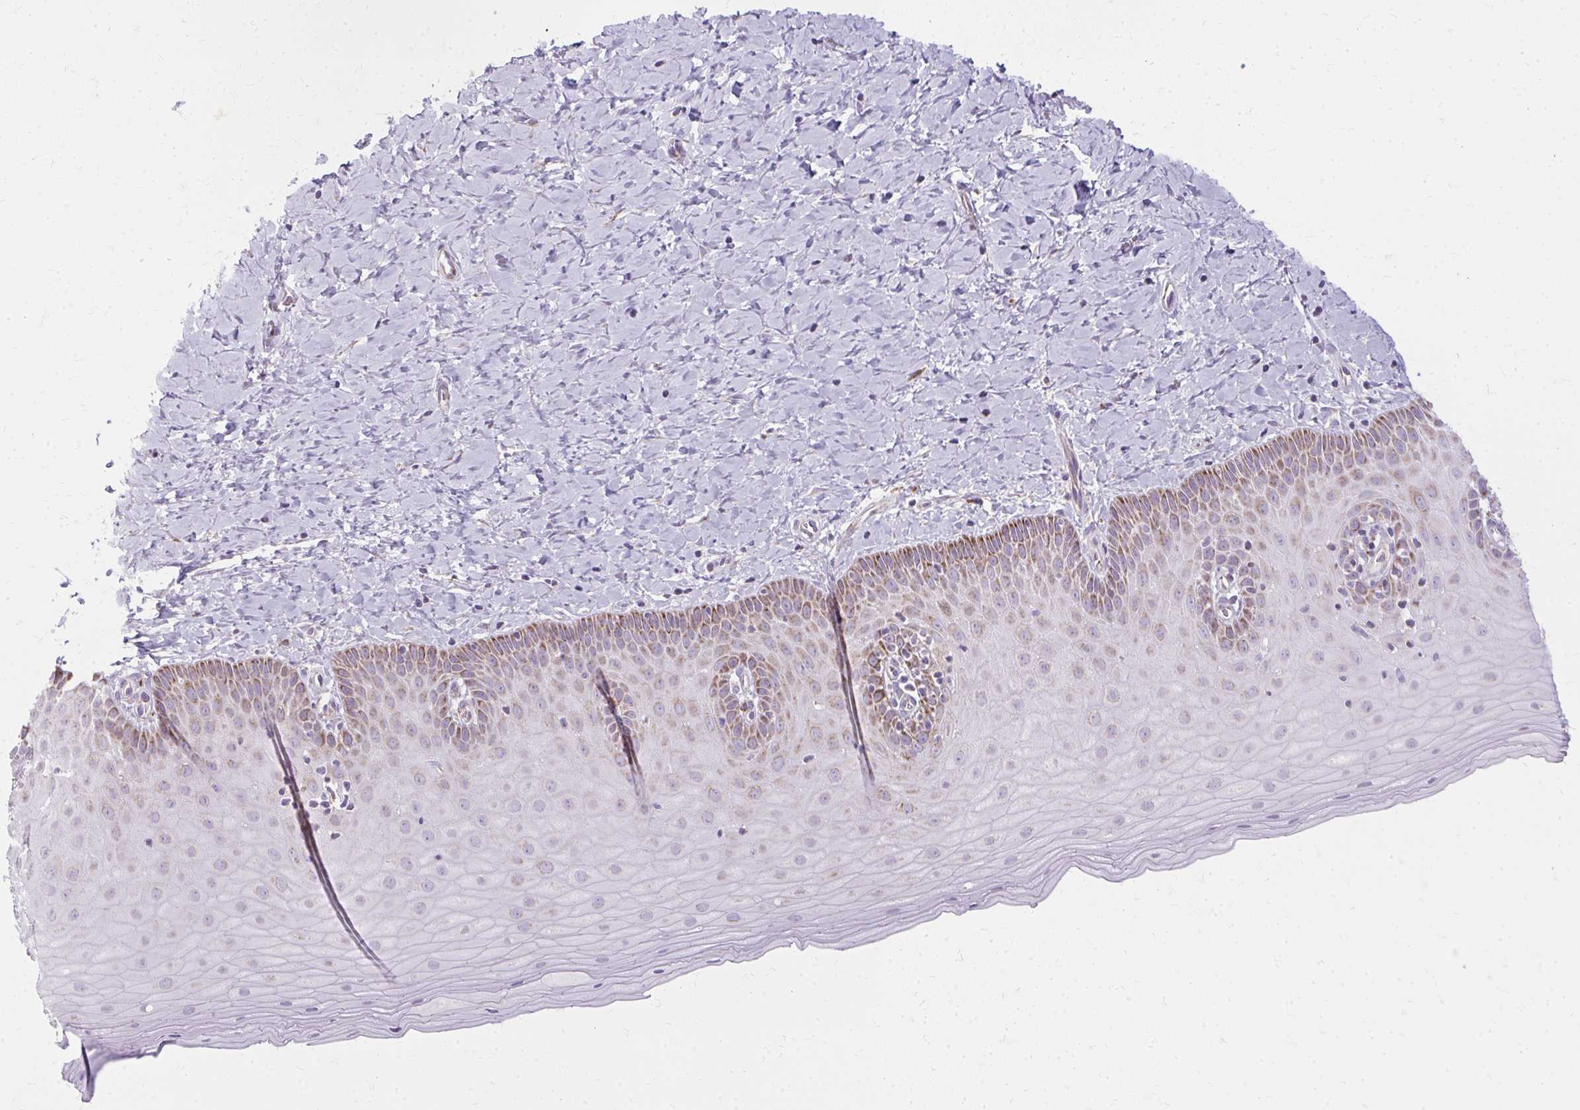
{"staining": {"intensity": "moderate", "quantity": "25%-75%", "location": "cytoplasmic/membranous"}, "tissue": "cervix", "cell_type": "Squamous epithelial cells", "image_type": "normal", "snomed": [{"axis": "morphology", "description": "Normal tissue, NOS"}, {"axis": "topography", "description": "Cervix"}], "caption": "Cervix stained with DAB immunohistochemistry demonstrates medium levels of moderate cytoplasmic/membranous positivity in about 25%-75% of squamous epithelial cells.", "gene": "IFIT1", "patient": {"sex": "female", "age": 37}}